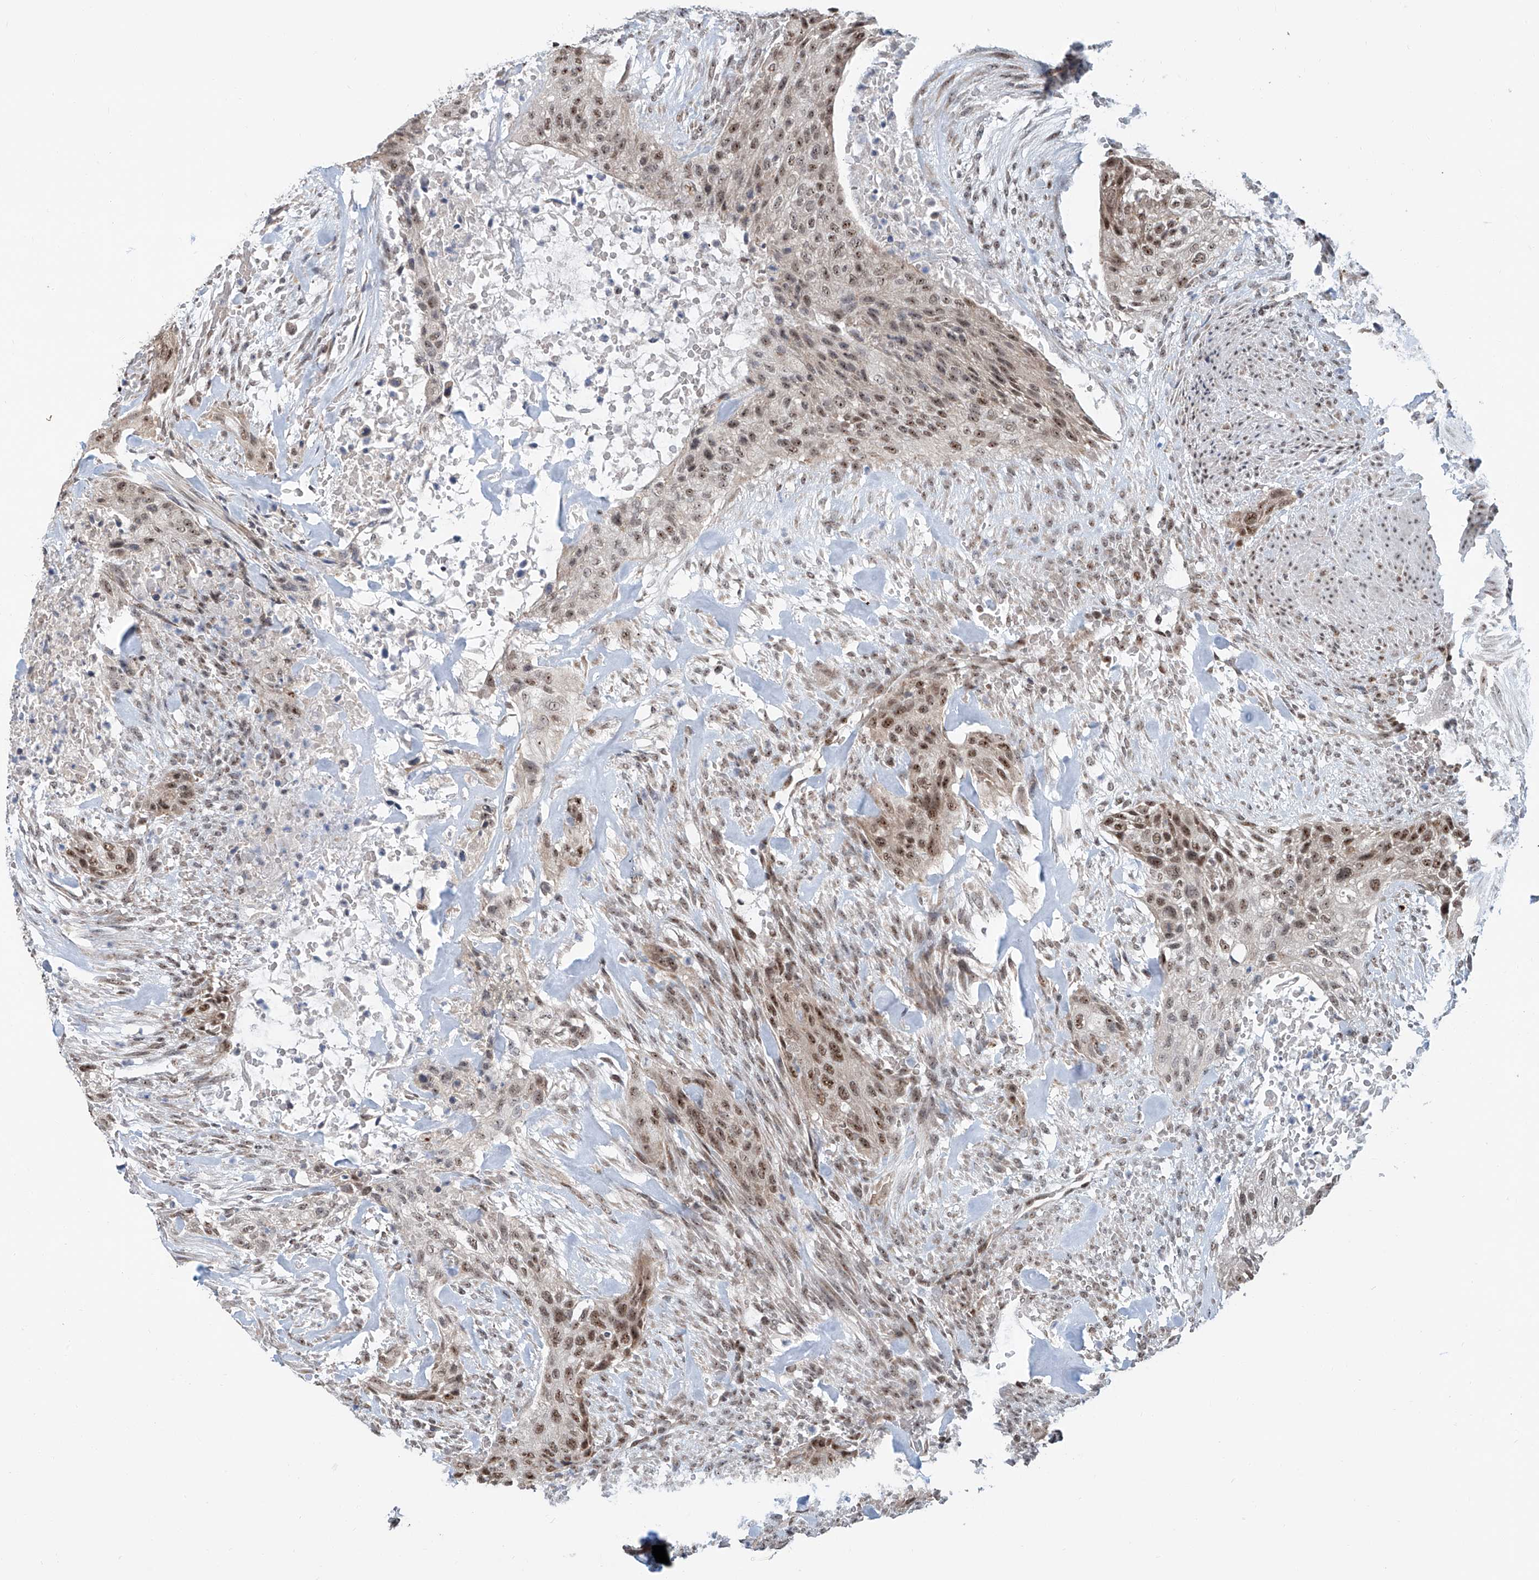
{"staining": {"intensity": "moderate", "quantity": ">75%", "location": "nuclear"}, "tissue": "urothelial cancer", "cell_type": "Tumor cells", "image_type": "cancer", "snomed": [{"axis": "morphology", "description": "Urothelial carcinoma, High grade"}, {"axis": "topography", "description": "Urinary bladder"}], "caption": "This photomicrograph shows IHC staining of human urothelial cancer, with medium moderate nuclear positivity in approximately >75% of tumor cells.", "gene": "SDE2", "patient": {"sex": "male", "age": 35}}